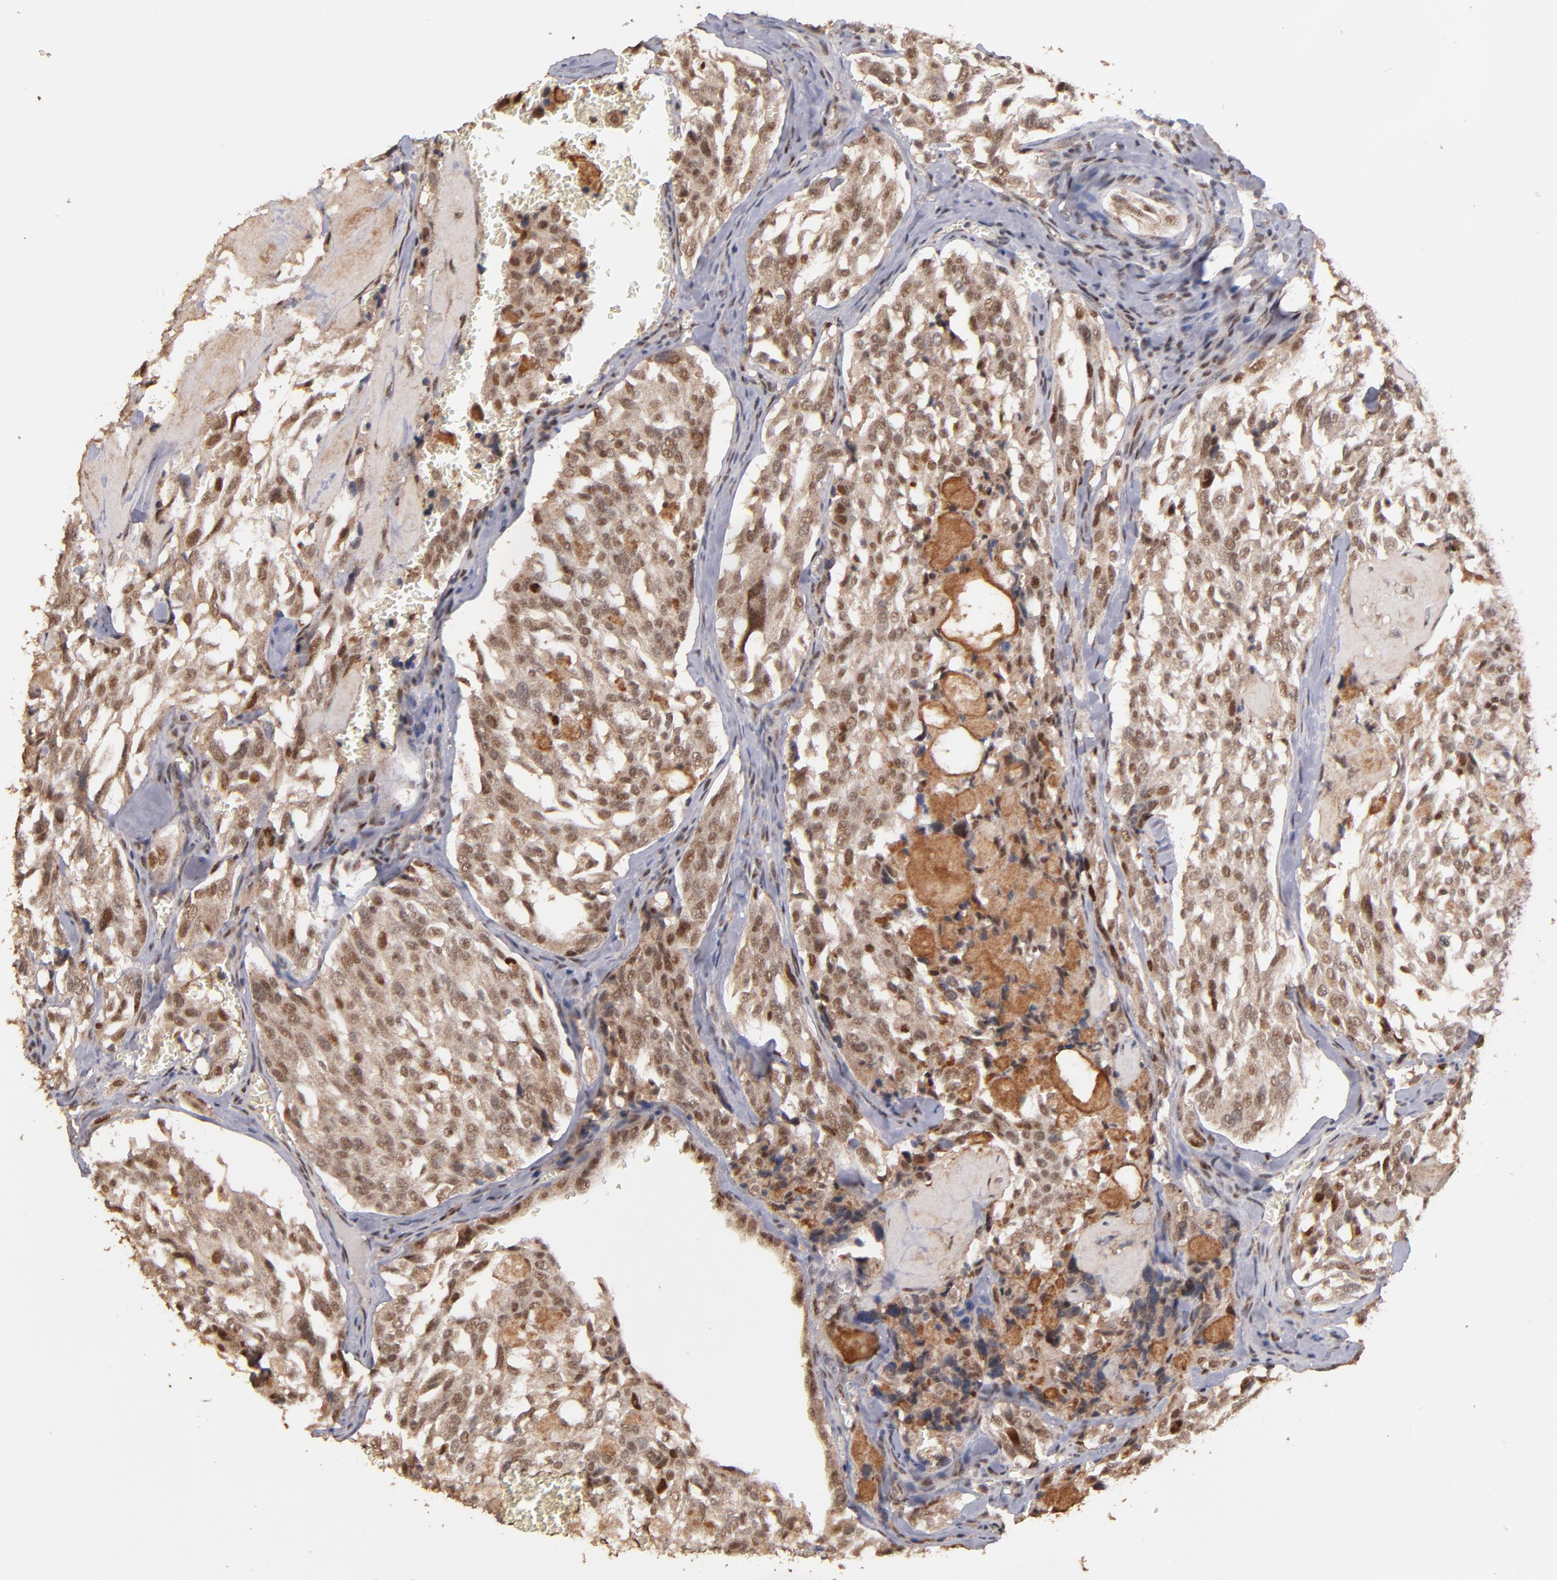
{"staining": {"intensity": "moderate", "quantity": ">75%", "location": "cytoplasmic/membranous,nuclear"}, "tissue": "thyroid cancer", "cell_type": "Tumor cells", "image_type": "cancer", "snomed": [{"axis": "morphology", "description": "Carcinoma, NOS"}, {"axis": "morphology", "description": "Carcinoid, malignant, NOS"}, {"axis": "topography", "description": "Thyroid gland"}], "caption": "Immunohistochemistry image of malignant carcinoid (thyroid) stained for a protein (brown), which exhibits medium levels of moderate cytoplasmic/membranous and nuclear staining in approximately >75% of tumor cells.", "gene": "EAPP", "patient": {"sex": "male", "age": 33}}